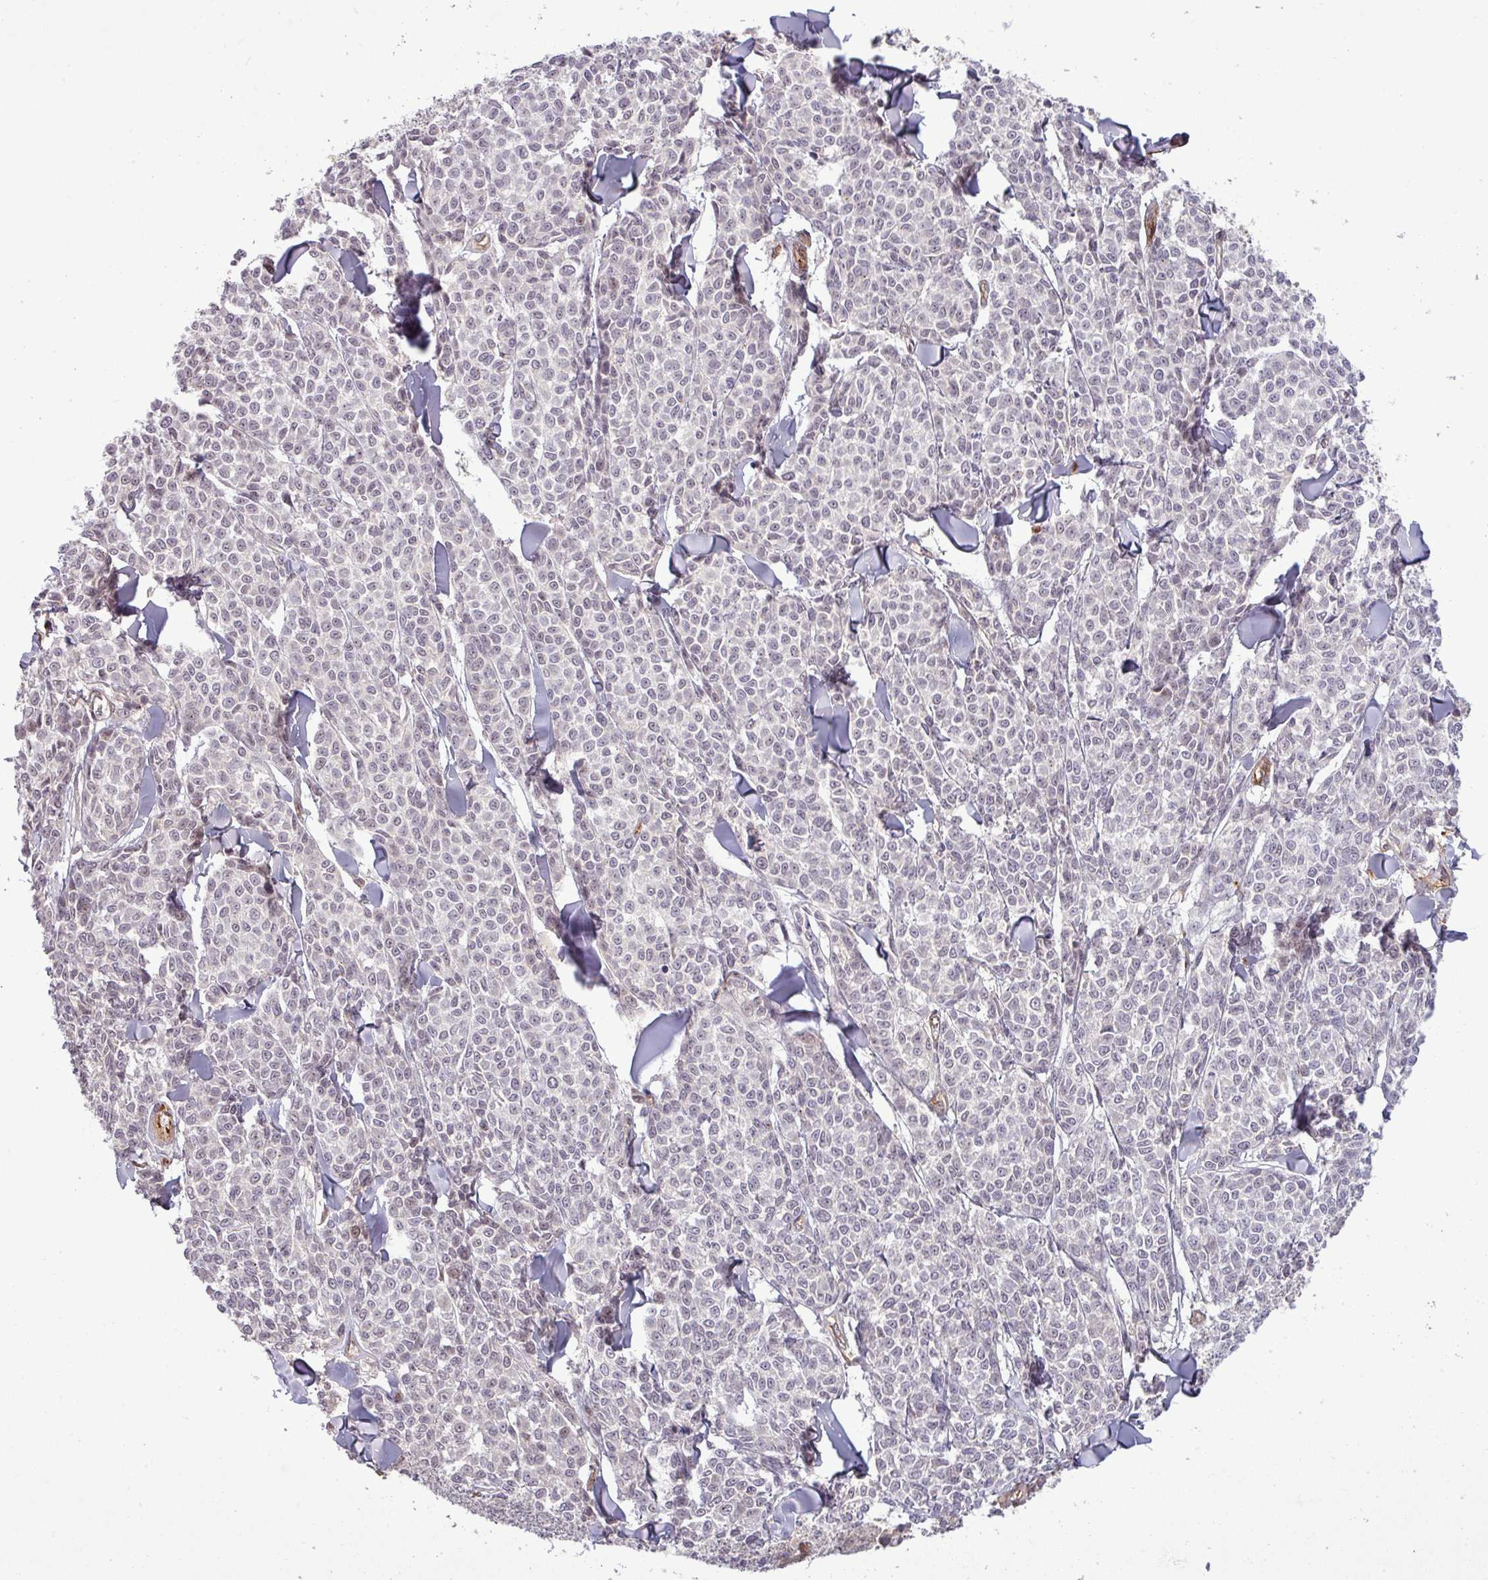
{"staining": {"intensity": "negative", "quantity": "none", "location": "none"}, "tissue": "melanoma", "cell_type": "Tumor cells", "image_type": "cancer", "snomed": [{"axis": "morphology", "description": "Malignant melanoma, NOS"}, {"axis": "topography", "description": "Skin"}], "caption": "This image is of malignant melanoma stained with immunohistochemistry to label a protein in brown with the nuclei are counter-stained blue. There is no positivity in tumor cells.", "gene": "PCDH1", "patient": {"sex": "male", "age": 46}}